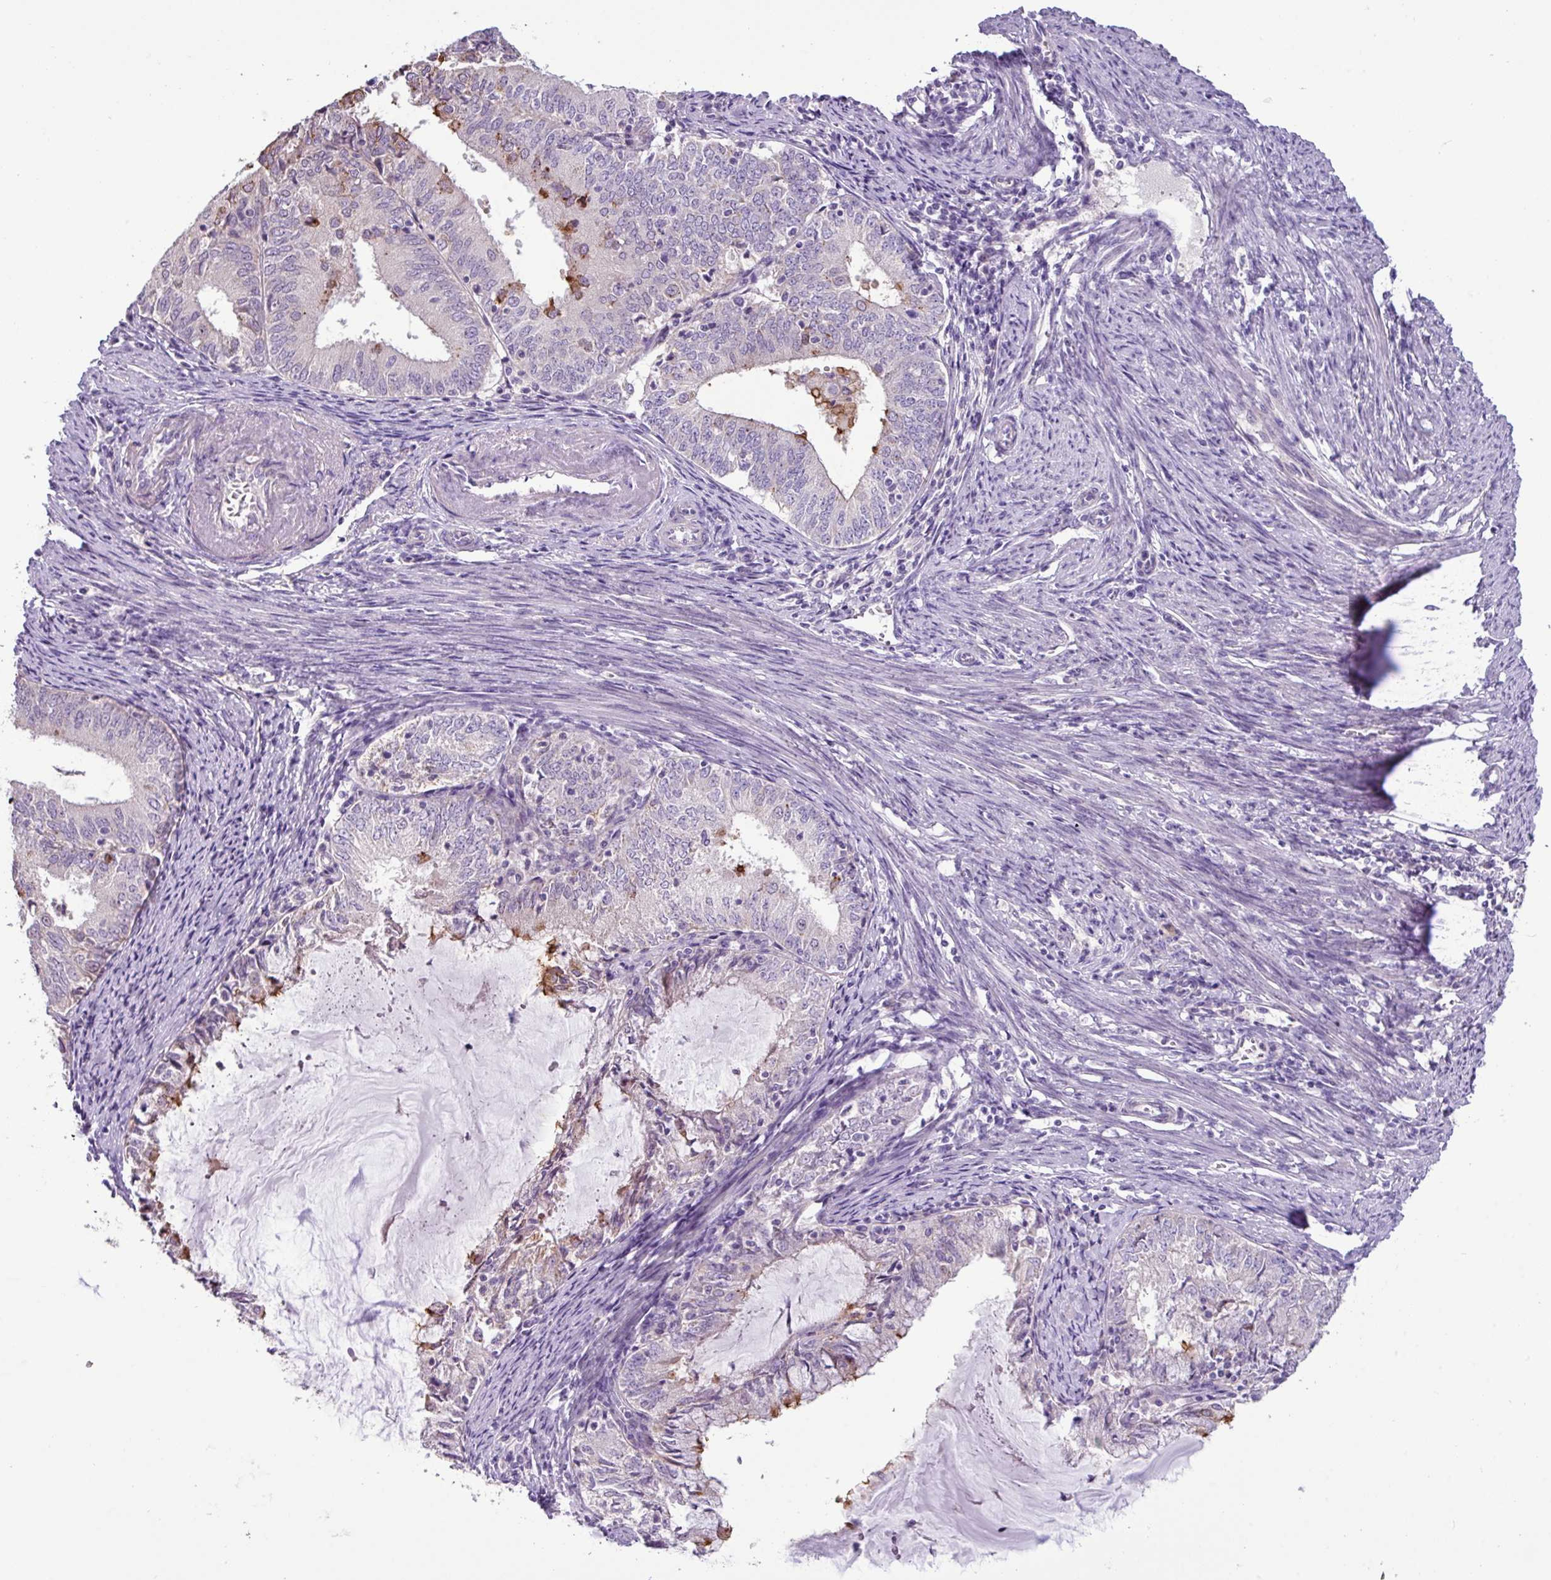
{"staining": {"intensity": "moderate", "quantity": "<25%", "location": "cytoplasmic/membranous"}, "tissue": "endometrial cancer", "cell_type": "Tumor cells", "image_type": "cancer", "snomed": [{"axis": "morphology", "description": "Adenocarcinoma, NOS"}, {"axis": "topography", "description": "Endometrium"}], "caption": "The photomicrograph demonstrates immunohistochemical staining of endometrial adenocarcinoma. There is moderate cytoplasmic/membranous staining is seen in approximately <25% of tumor cells. The protein of interest is stained brown, and the nuclei are stained in blue (DAB IHC with brightfield microscopy, high magnification).", "gene": "PNLDC1", "patient": {"sex": "female", "age": 57}}